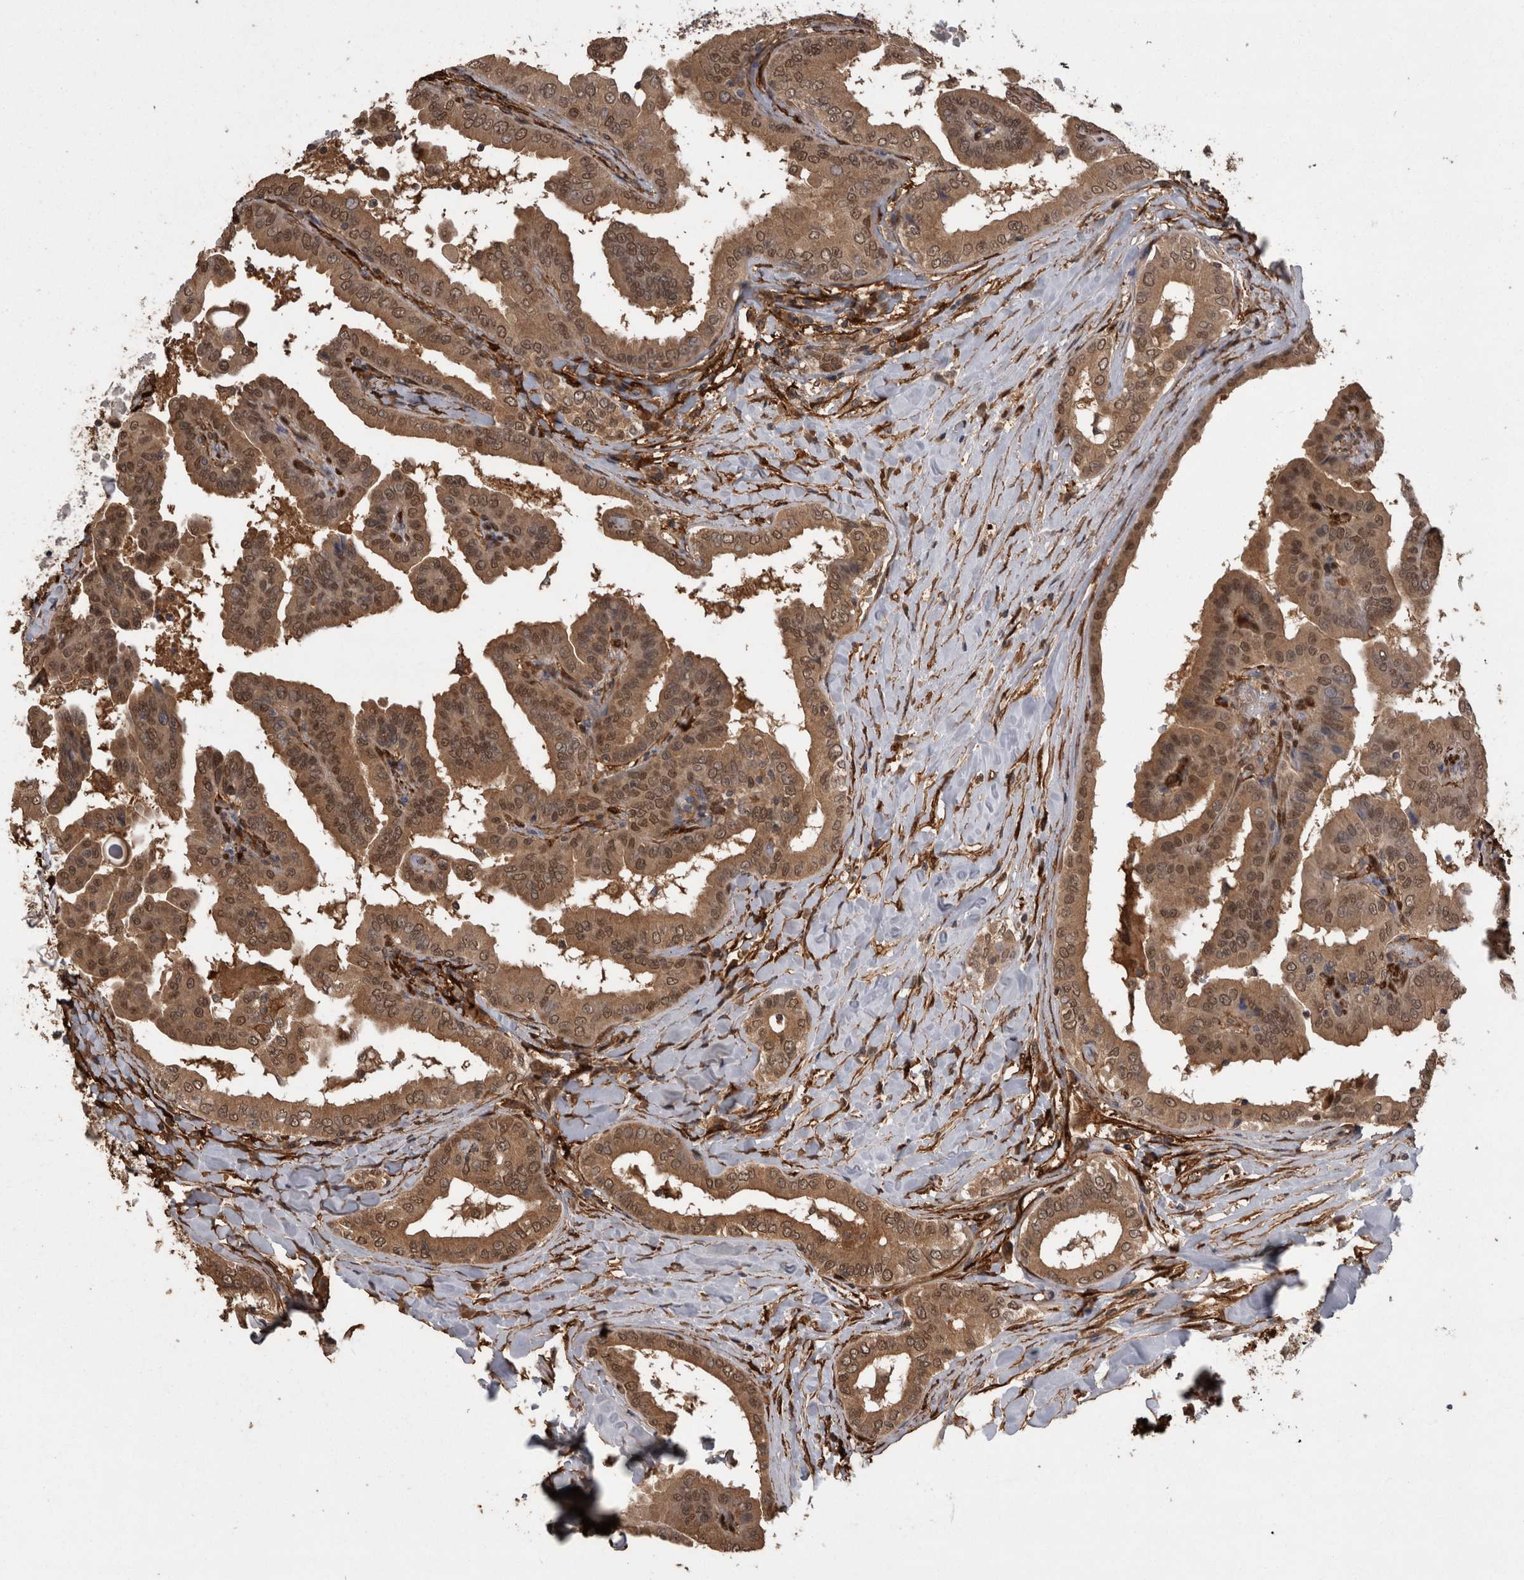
{"staining": {"intensity": "moderate", "quantity": ">75%", "location": "cytoplasmic/membranous,nuclear"}, "tissue": "thyroid cancer", "cell_type": "Tumor cells", "image_type": "cancer", "snomed": [{"axis": "morphology", "description": "Papillary adenocarcinoma, NOS"}, {"axis": "topography", "description": "Thyroid gland"}], "caption": "Thyroid papillary adenocarcinoma stained with DAB (3,3'-diaminobenzidine) immunohistochemistry demonstrates medium levels of moderate cytoplasmic/membranous and nuclear positivity in approximately >75% of tumor cells. Using DAB (brown) and hematoxylin (blue) stains, captured at high magnification using brightfield microscopy.", "gene": "LXN", "patient": {"sex": "male", "age": 33}}